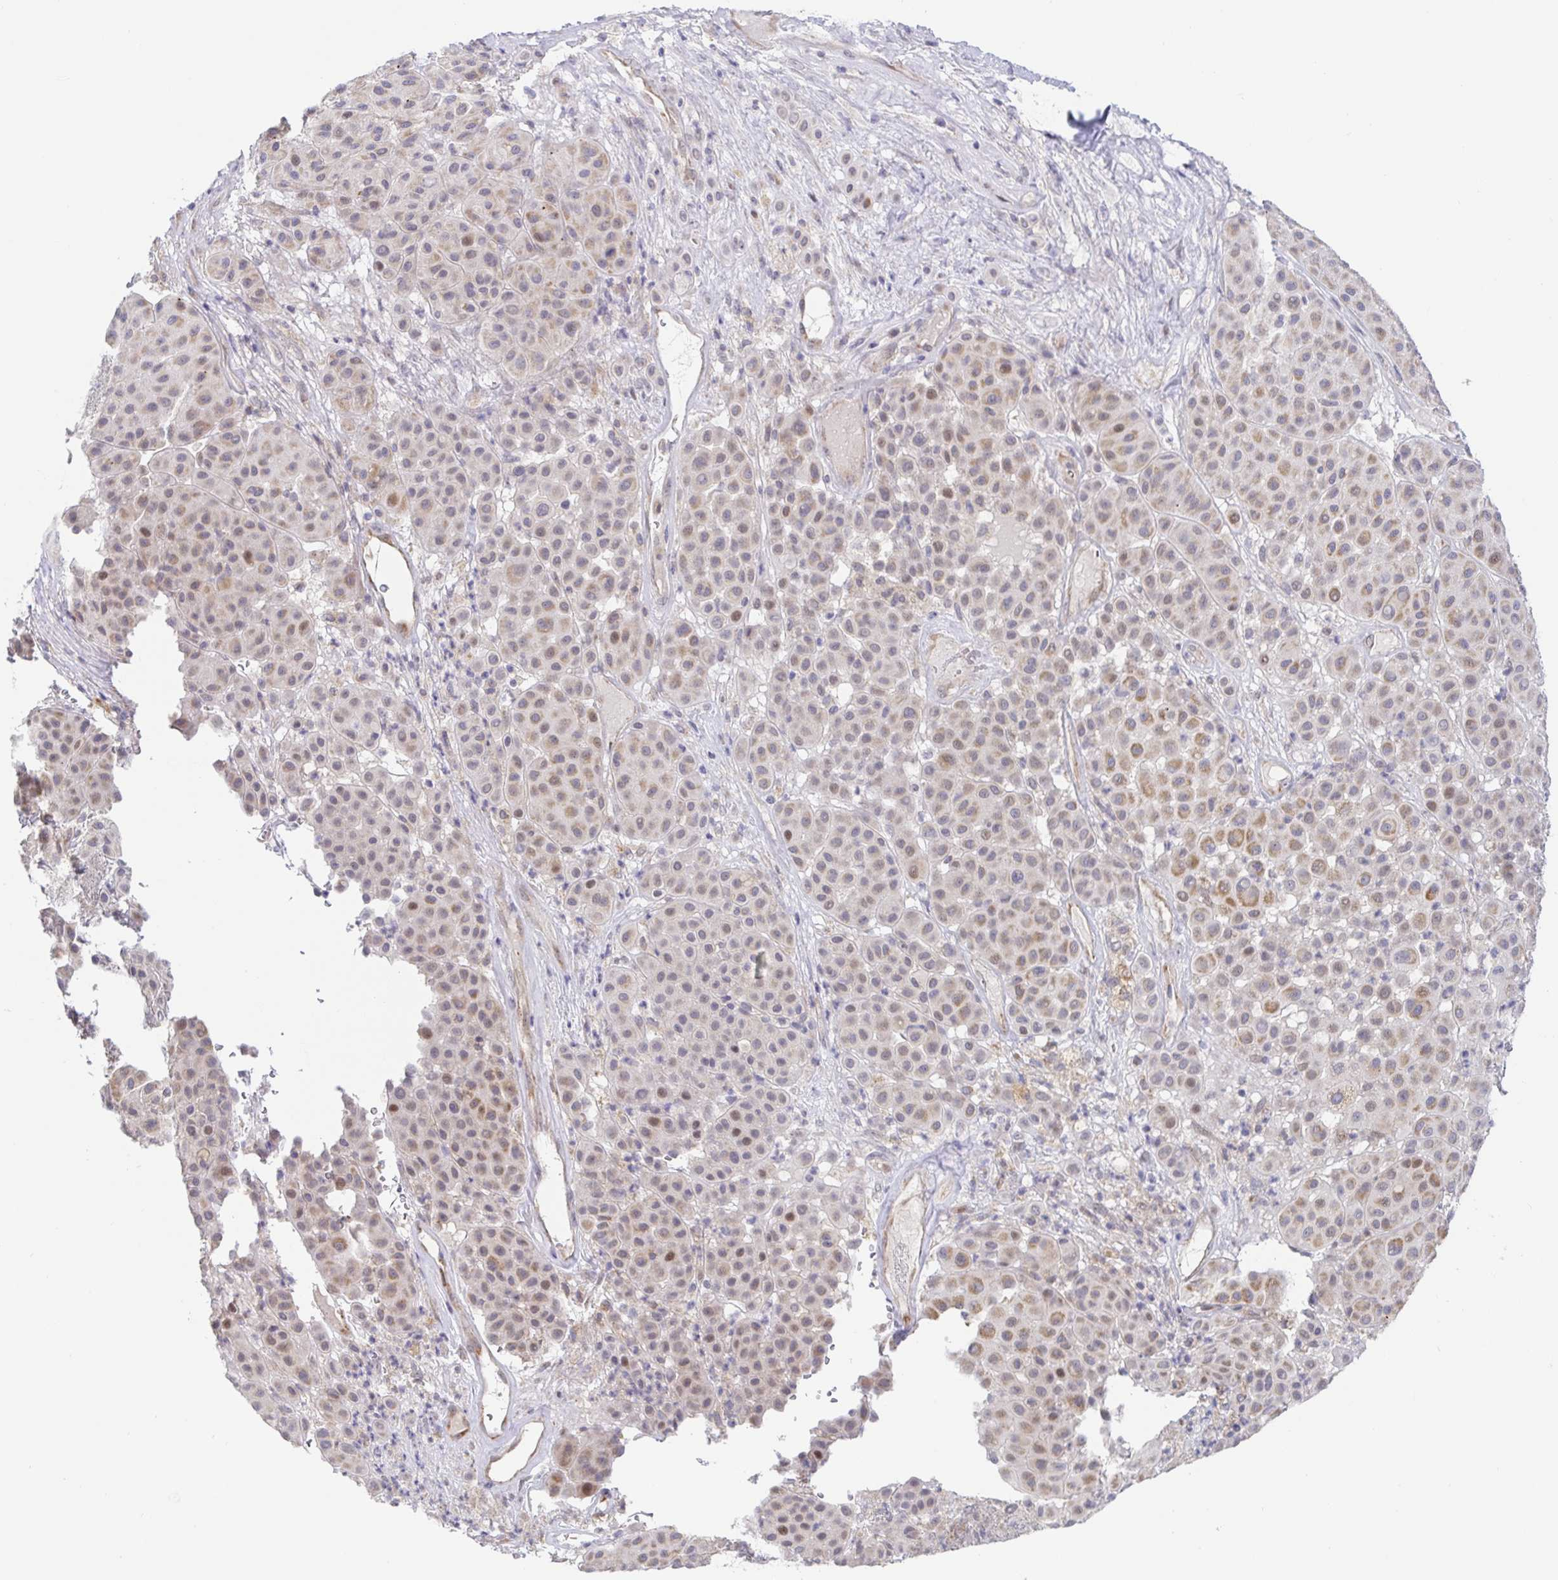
{"staining": {"intensity": "weak", "quantity": "25%-75%", "location": "cytoplasmic/membranous"}, "tissue": "melanoma", "cell_type": "Tumor cells", "image_type": "cancer", "snomed": [{"axis": "morphology", "description": "Malignant melanoma, Metastatic site"}, {"axis": "topography", "description": "Smooth muscle"}], "caption": "Immunohistochemical staining of human melanoma shows weak cytoplasmic/membranous protein staining in approximately 25%-75% of tumor cells.", "gene": "CIT", "patient": {"sex": "male", "age": 41}}